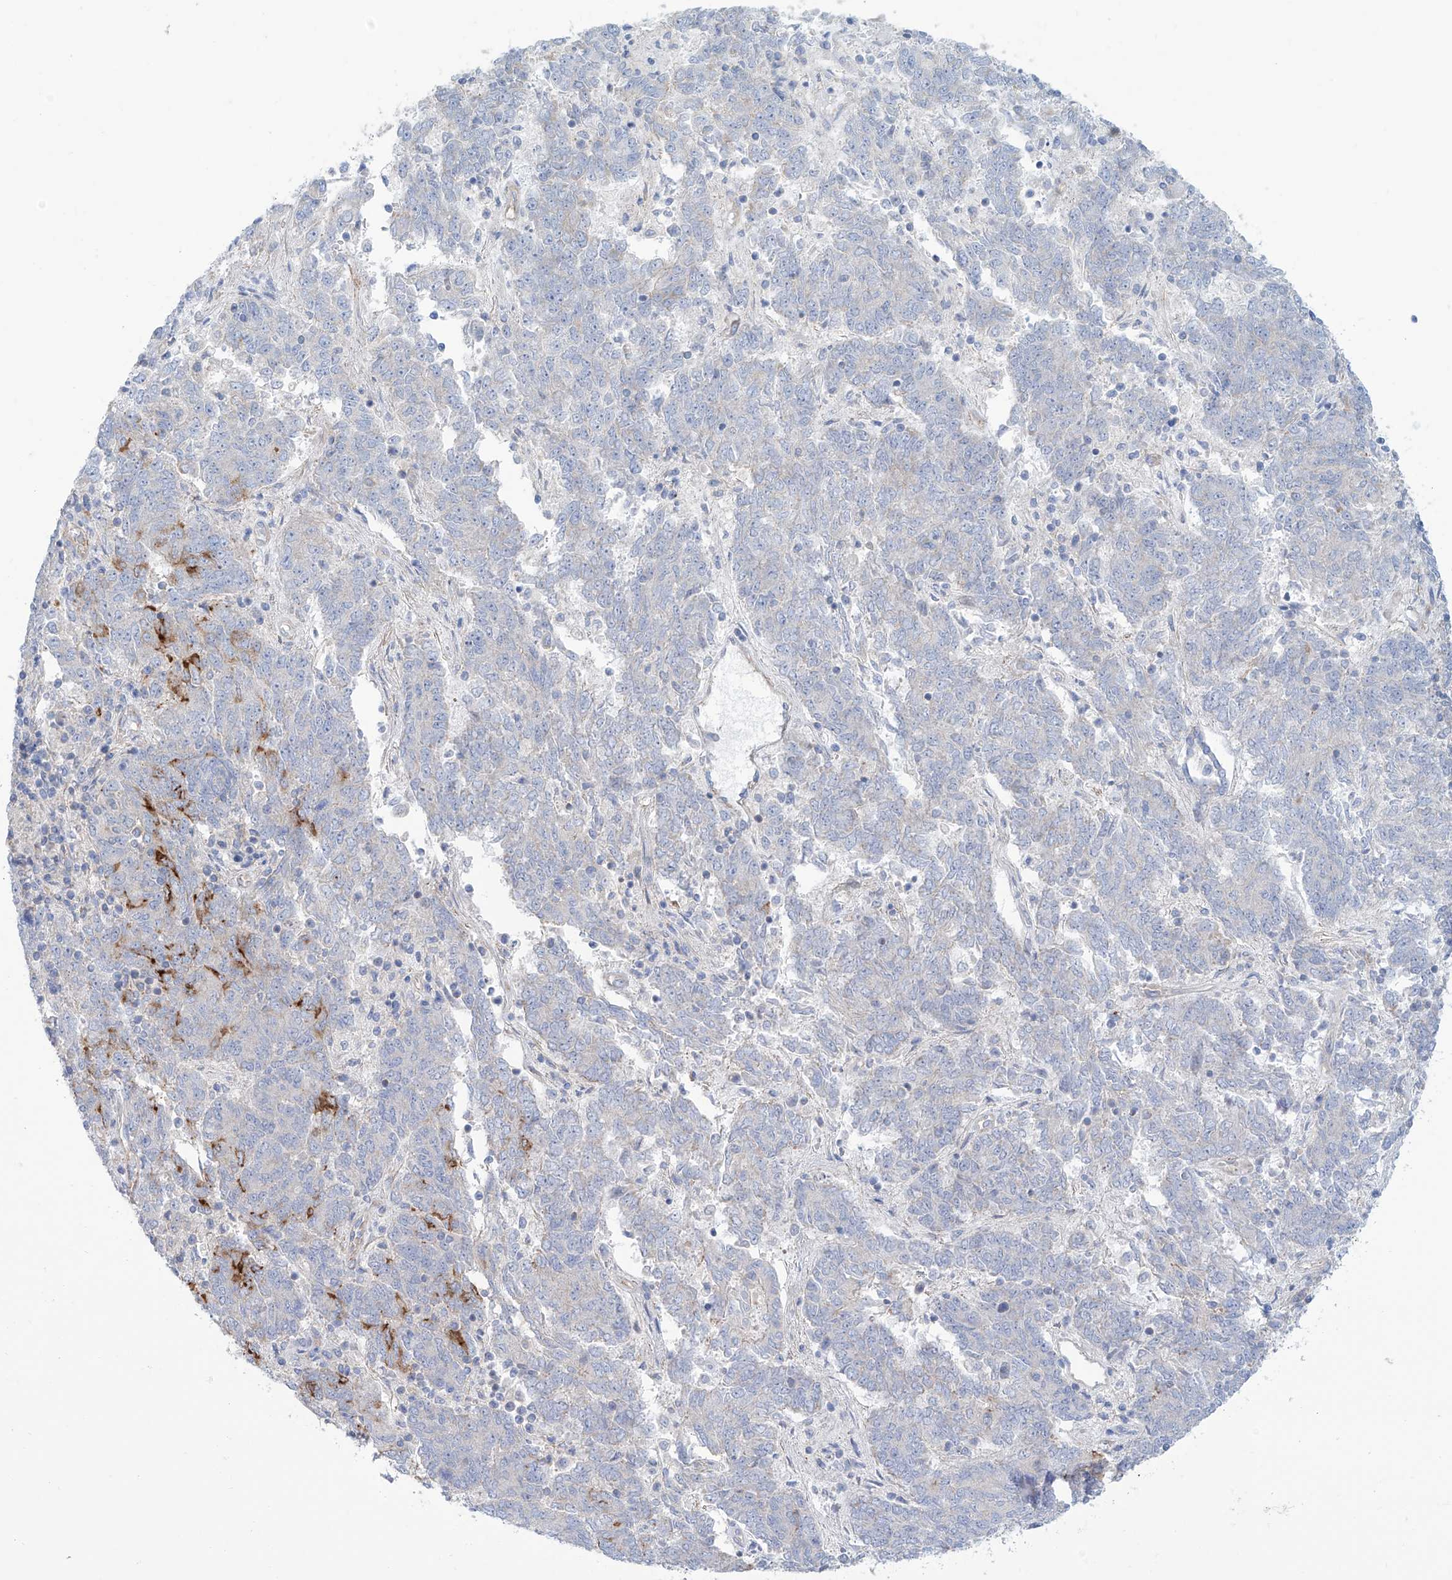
{"staining": {"intensity": "moderate", "quantity": "<25%", "location": "cytoplasmic/membranous"}, "tissue": "endometrial cancer", "cell_type": "Tumor cells", "image_type": "cancer", "snomed": [{"axis": "morphology", "description": "Adenocarcinoma, NOS"}, {"axis": "topography", "description": "Endometrium"}], "caption": "Moderate cytoplasmic/membranous protein staining is present in approximately <25% of tumor cells in endometrial cancer.", "gene": "TMEM209", "patient": {"sex": "female", "age": 80}}